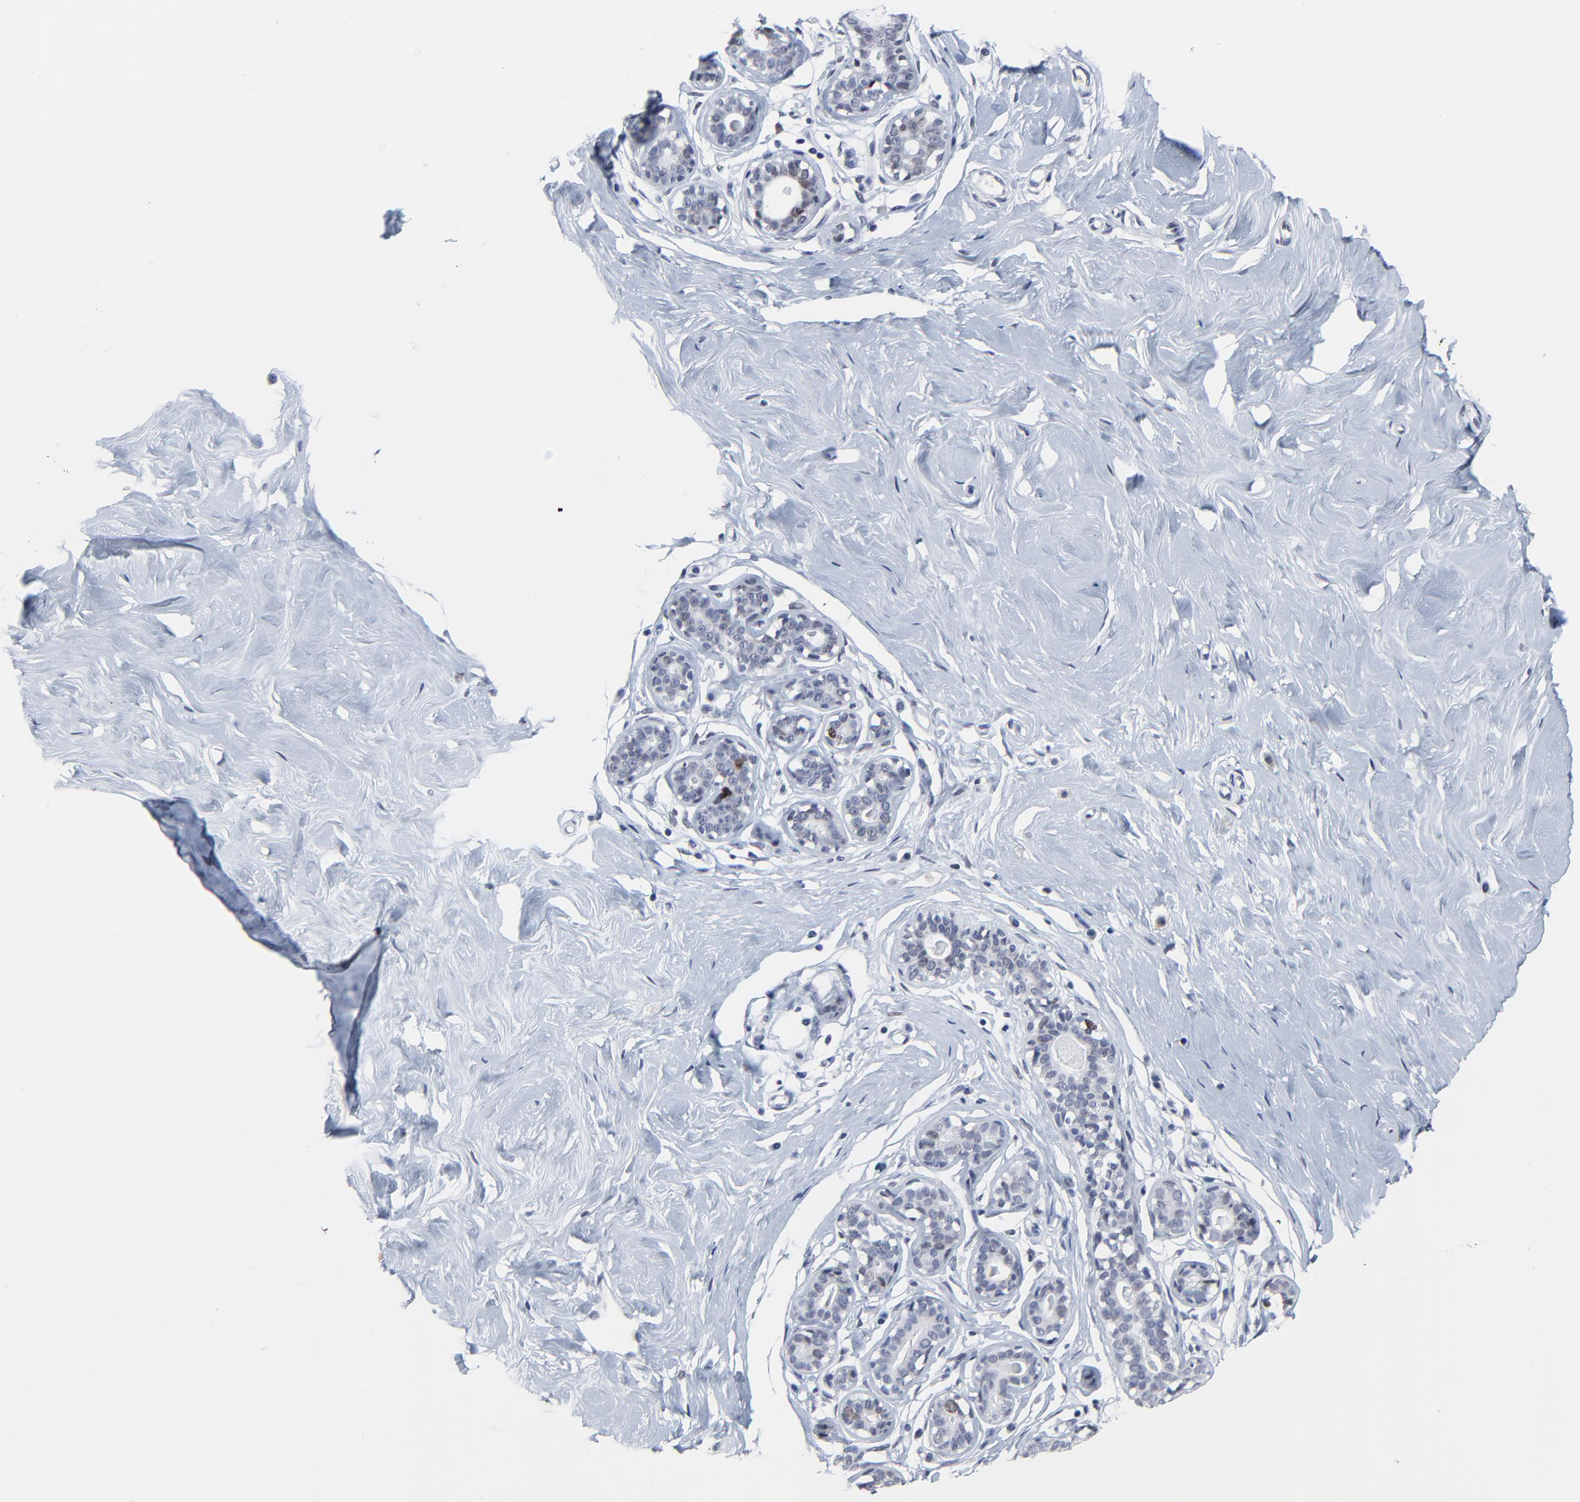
{"staining": {"intensity": "negative", "quantity": "none", "location": "none"}, "tissue": "breast", "cell_type": "Adipocytes", "image_type": "normal", "snomed": [{"axis": "morphology", "description": "Normal tissue, NOS"}, {"axis": "topography", "description": "Breast"}], "caption": "A high-resolution image shows immunohistochemistry (IHC) staining of unremarkable breast, which exhibits no significant staining in adipocytes.", "gene": "ZNF589", "patient": {"sex": "female", "age": 23}}